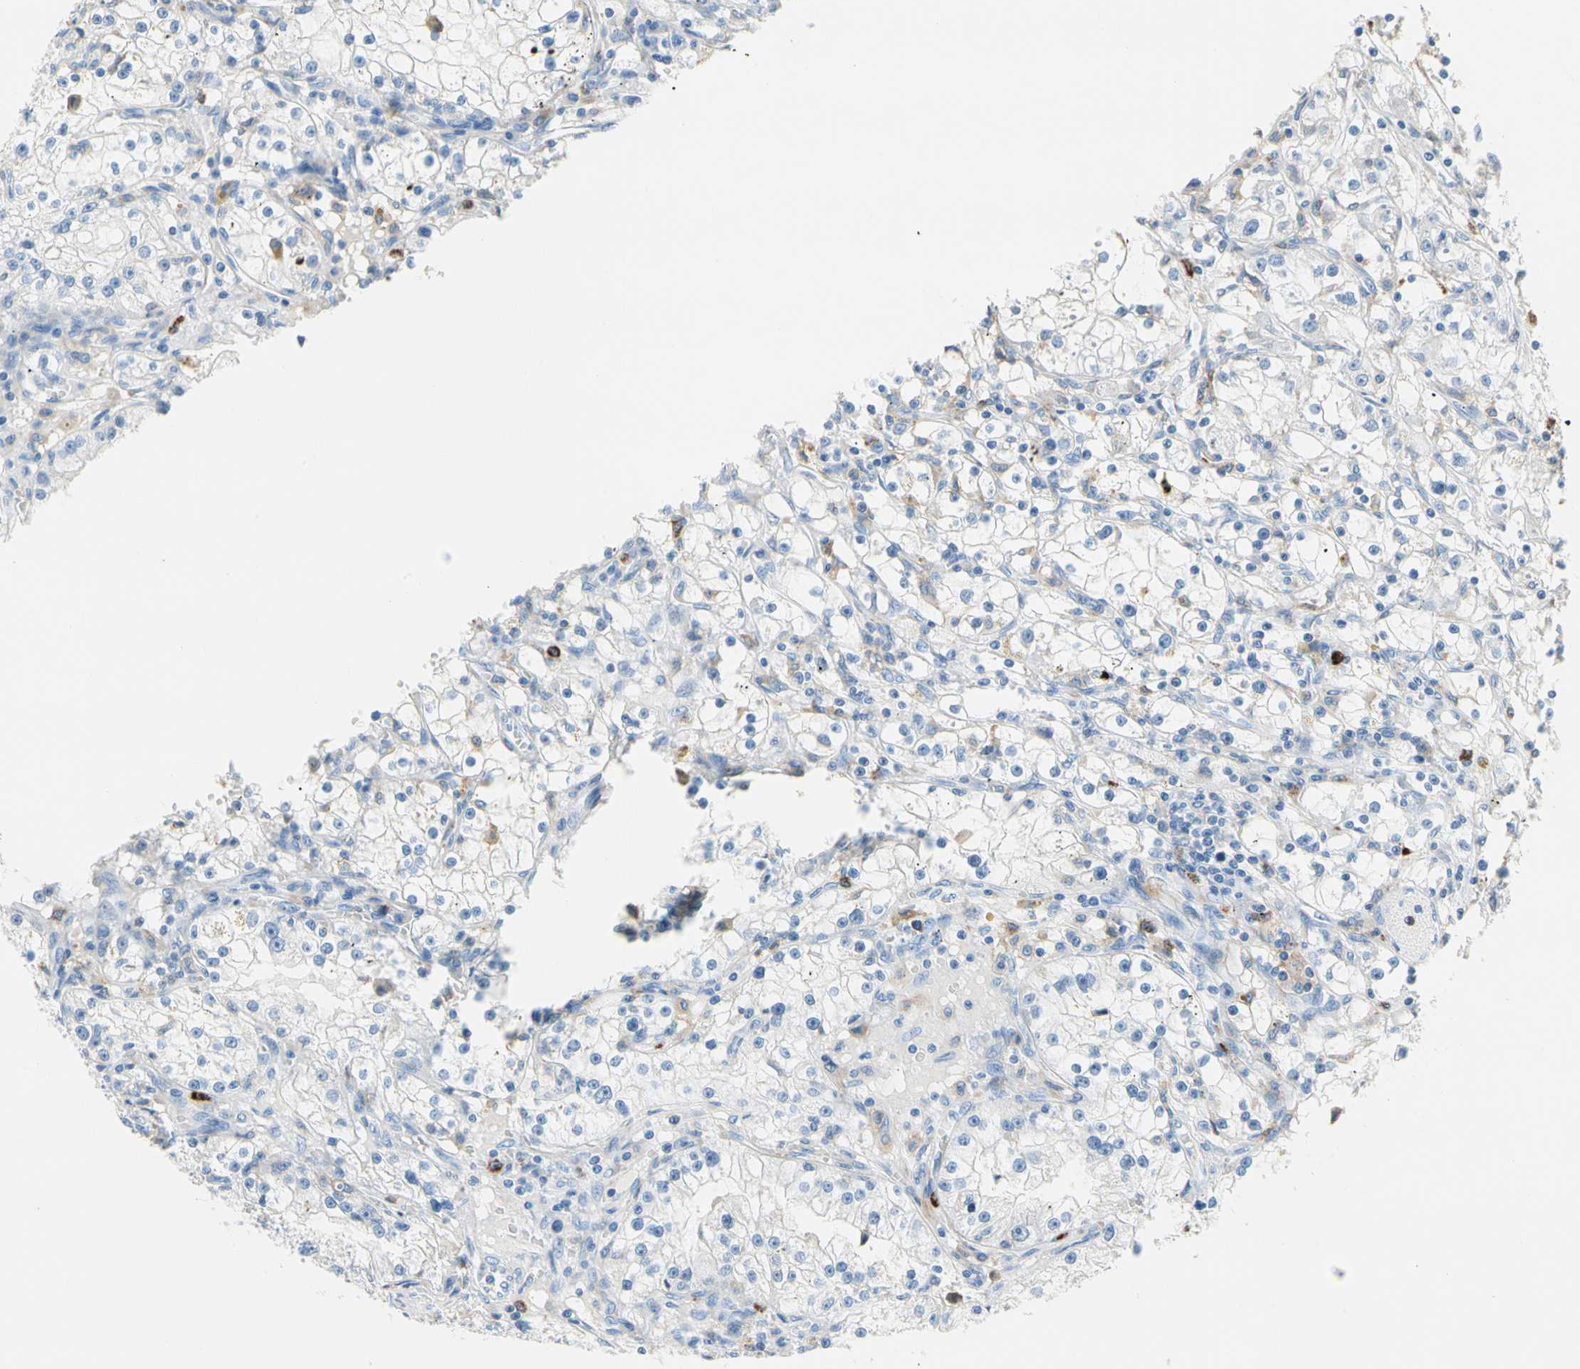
{"staining": {"intensity": "negative", "quantity": "none", "location": "none"}, "tissue": "renal cancer", "cell_type": "Tumor cells", "image_type": "cancer", "snomed": [{"axis": "morphology", "description": "Adenocarcinoma, NOS"}, {"axis": "topography", "description": "Kidney"}], "caption": "Immunohistochemistry micrograph of renal cancer (adenocarcinoma) stained for a protein (brown), which shows no expression in tumor cells.", "gene": "CLEC4A", "patient": {"sex": "male", "age": 56}}